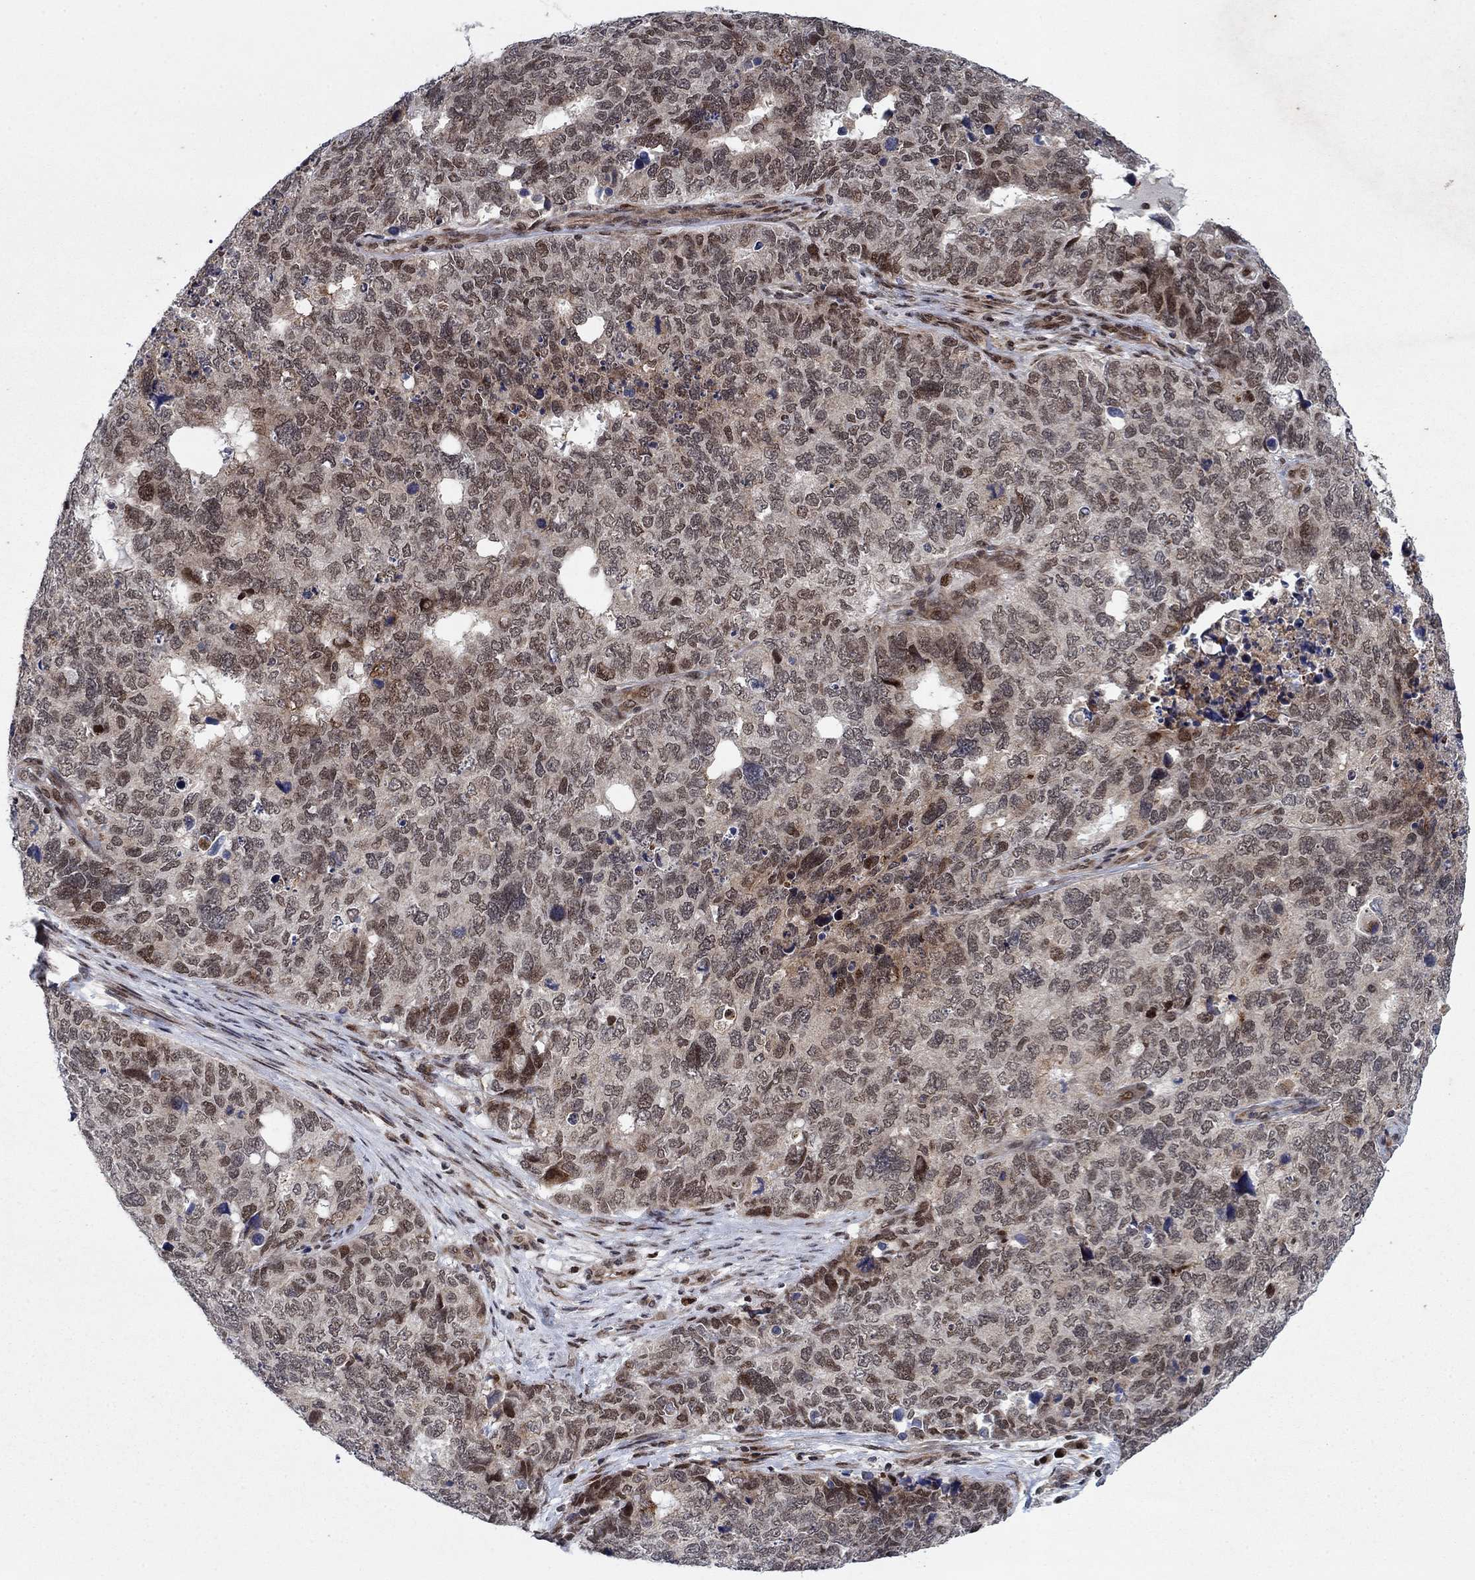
{"staining": {"intensity": "moderate", "quantity": "<25%", "location": "nuclear"}, "tissue": "cervical cancer", "cell_type": "Tumor cells", "image_type": "cancer", "snomed": [{"axis": "morphology", "description": "Squamous cell carcinoma, NOS"}, {"axis": "topography", "description": "Cervix"}], "caption": "The image demonstrates a brown stain indicating the presence of a protein in the nuclear of tumor cells in cervical cancer (squamous cell carcinoma). The protein is stained brown, and the nuclei are stained in blue (DAB (3,3'-diaminobenzidine) IHC with brightfield microscopy, high magnification).", "gene": "PRICKLE4", "patient": {"sex": "female", "age": 63}}